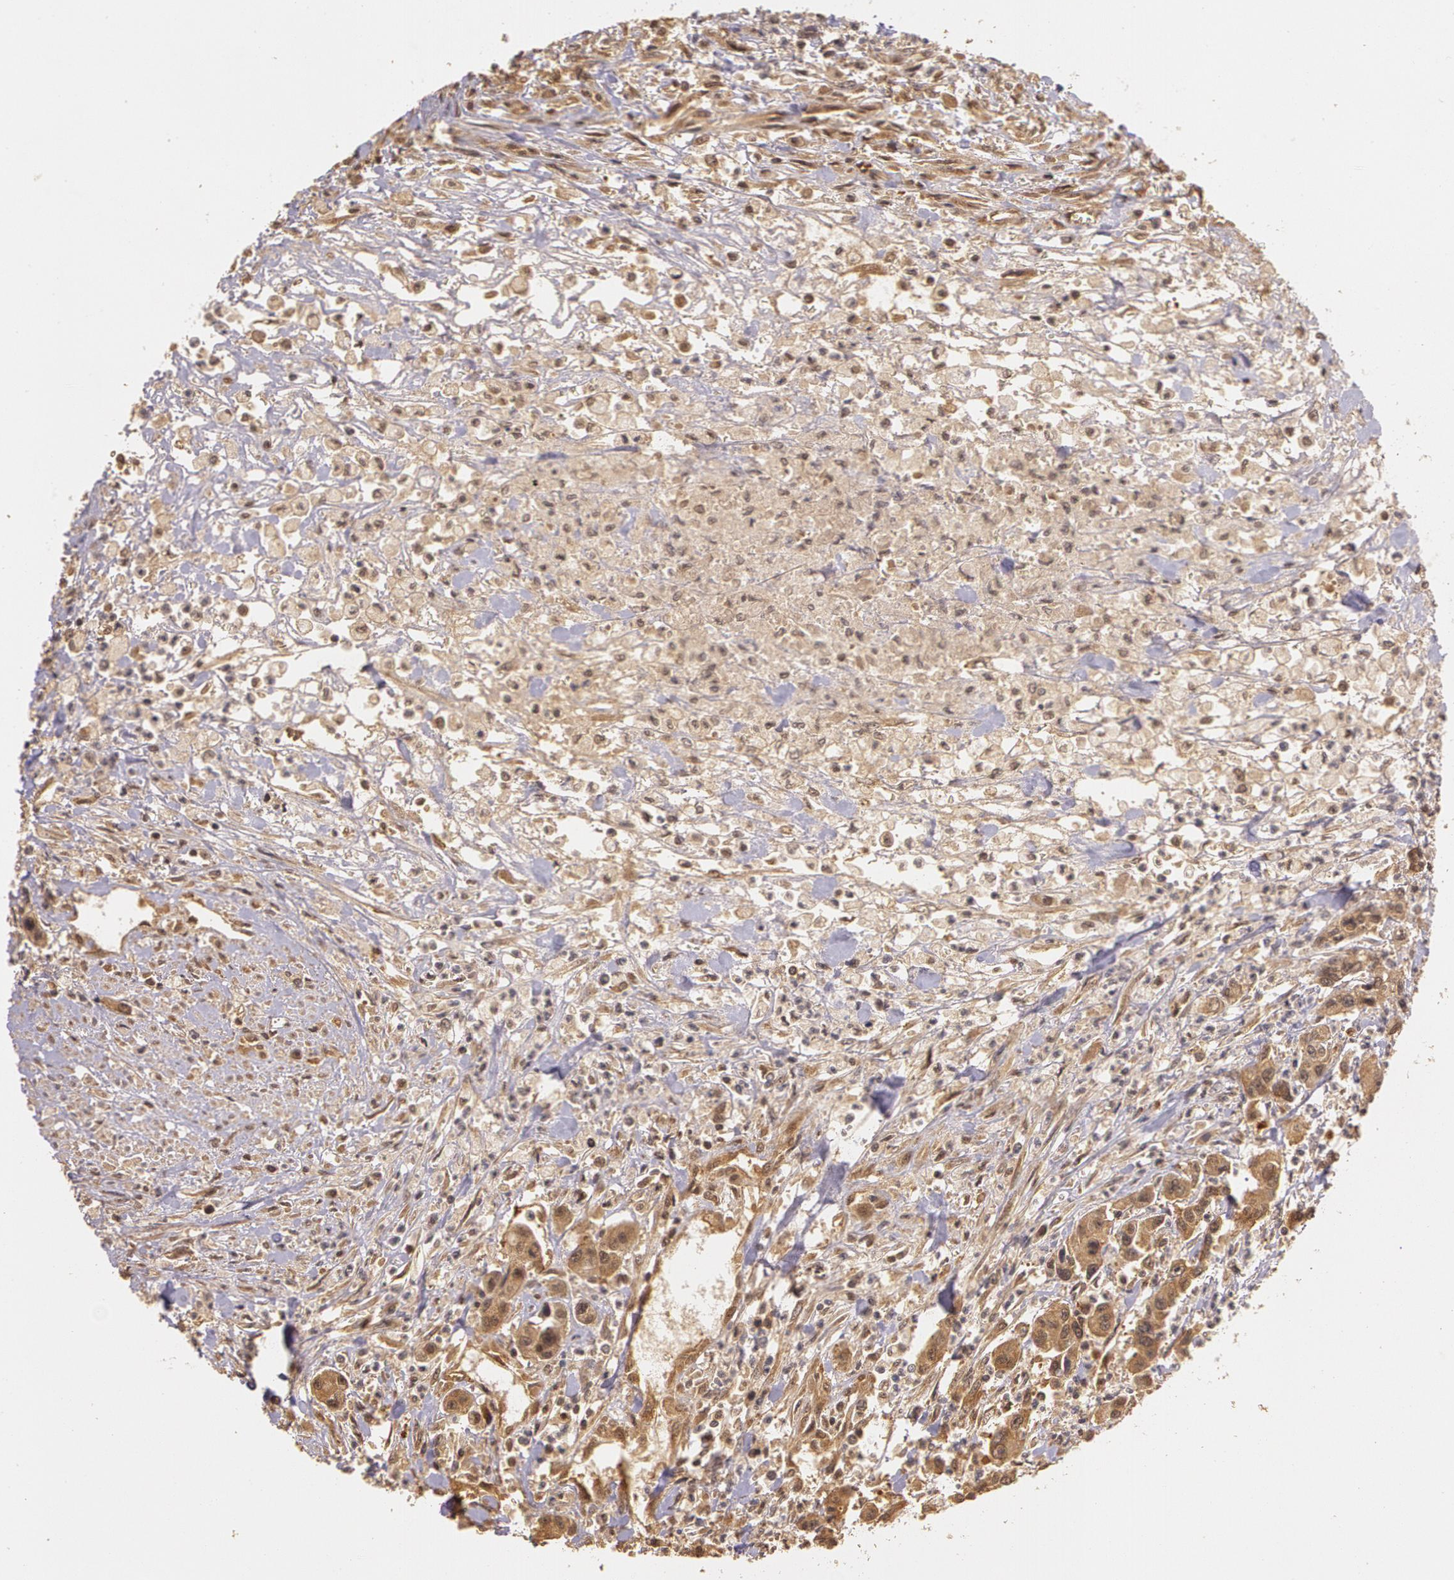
{"staining": {"intensity": "moderate", "quantity": ">75%", "location": "cytoplasmic/membranous"}, "tissue": "urothelial cancer", "cell_type": "Tumor cells", "image_type": "cancer", "snomed": [{"axis": "morphology", "description": "Urothelial carcinoma, High grade"}, {"axis": "topography", "description": "Urinary bladder"}], "caption": "Protein expression analysis of urothelial carcinoma (high-grade) exhibits moderate cytoplasmic/membranous expression in approximately >75% of tumor cells.", "gene": "ASCC2", "patient": {"sex": "male", "age": 86}}